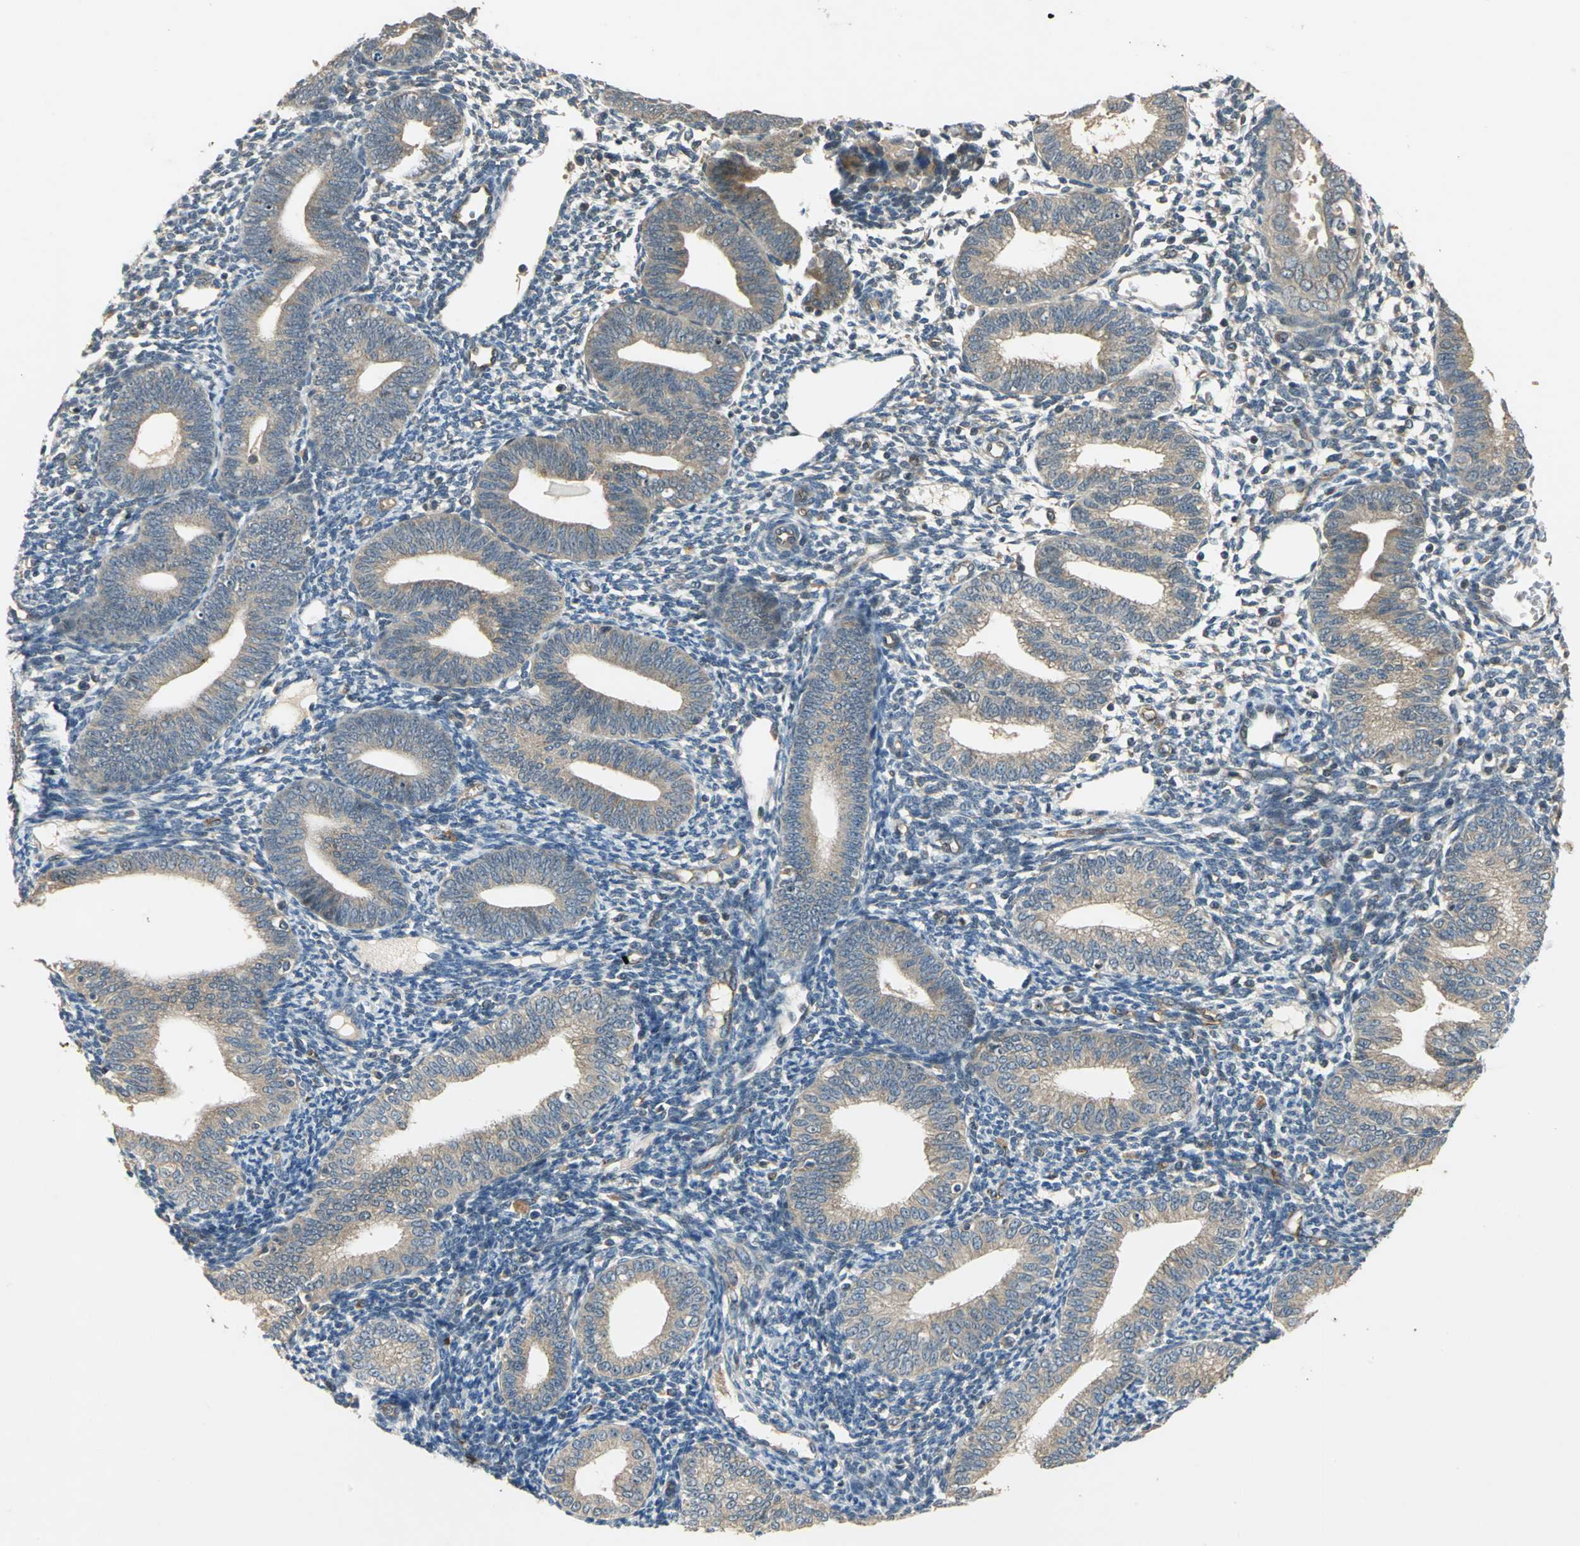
{"staining": {"intensity": "weak", "quantity": "<25%", "location": "cytoplasmic/membranous"}, "tissue": "endometrium", "cell_type": "Cells in endometrial stroma", "image_type": "normal", "snomed": [{"axis": "morphology", "description": "Normal tissue, NOS"}, {"axis": "topography", "description": "Endometrium"}], "caption": "Immunohistochemistry image of normal endometrium: endometrium stained with DAB exhibits no significant protein staining in cells in endometrial stroma.", "gene": "EMCN", "patient": {"sex": "female", "age": 61}}